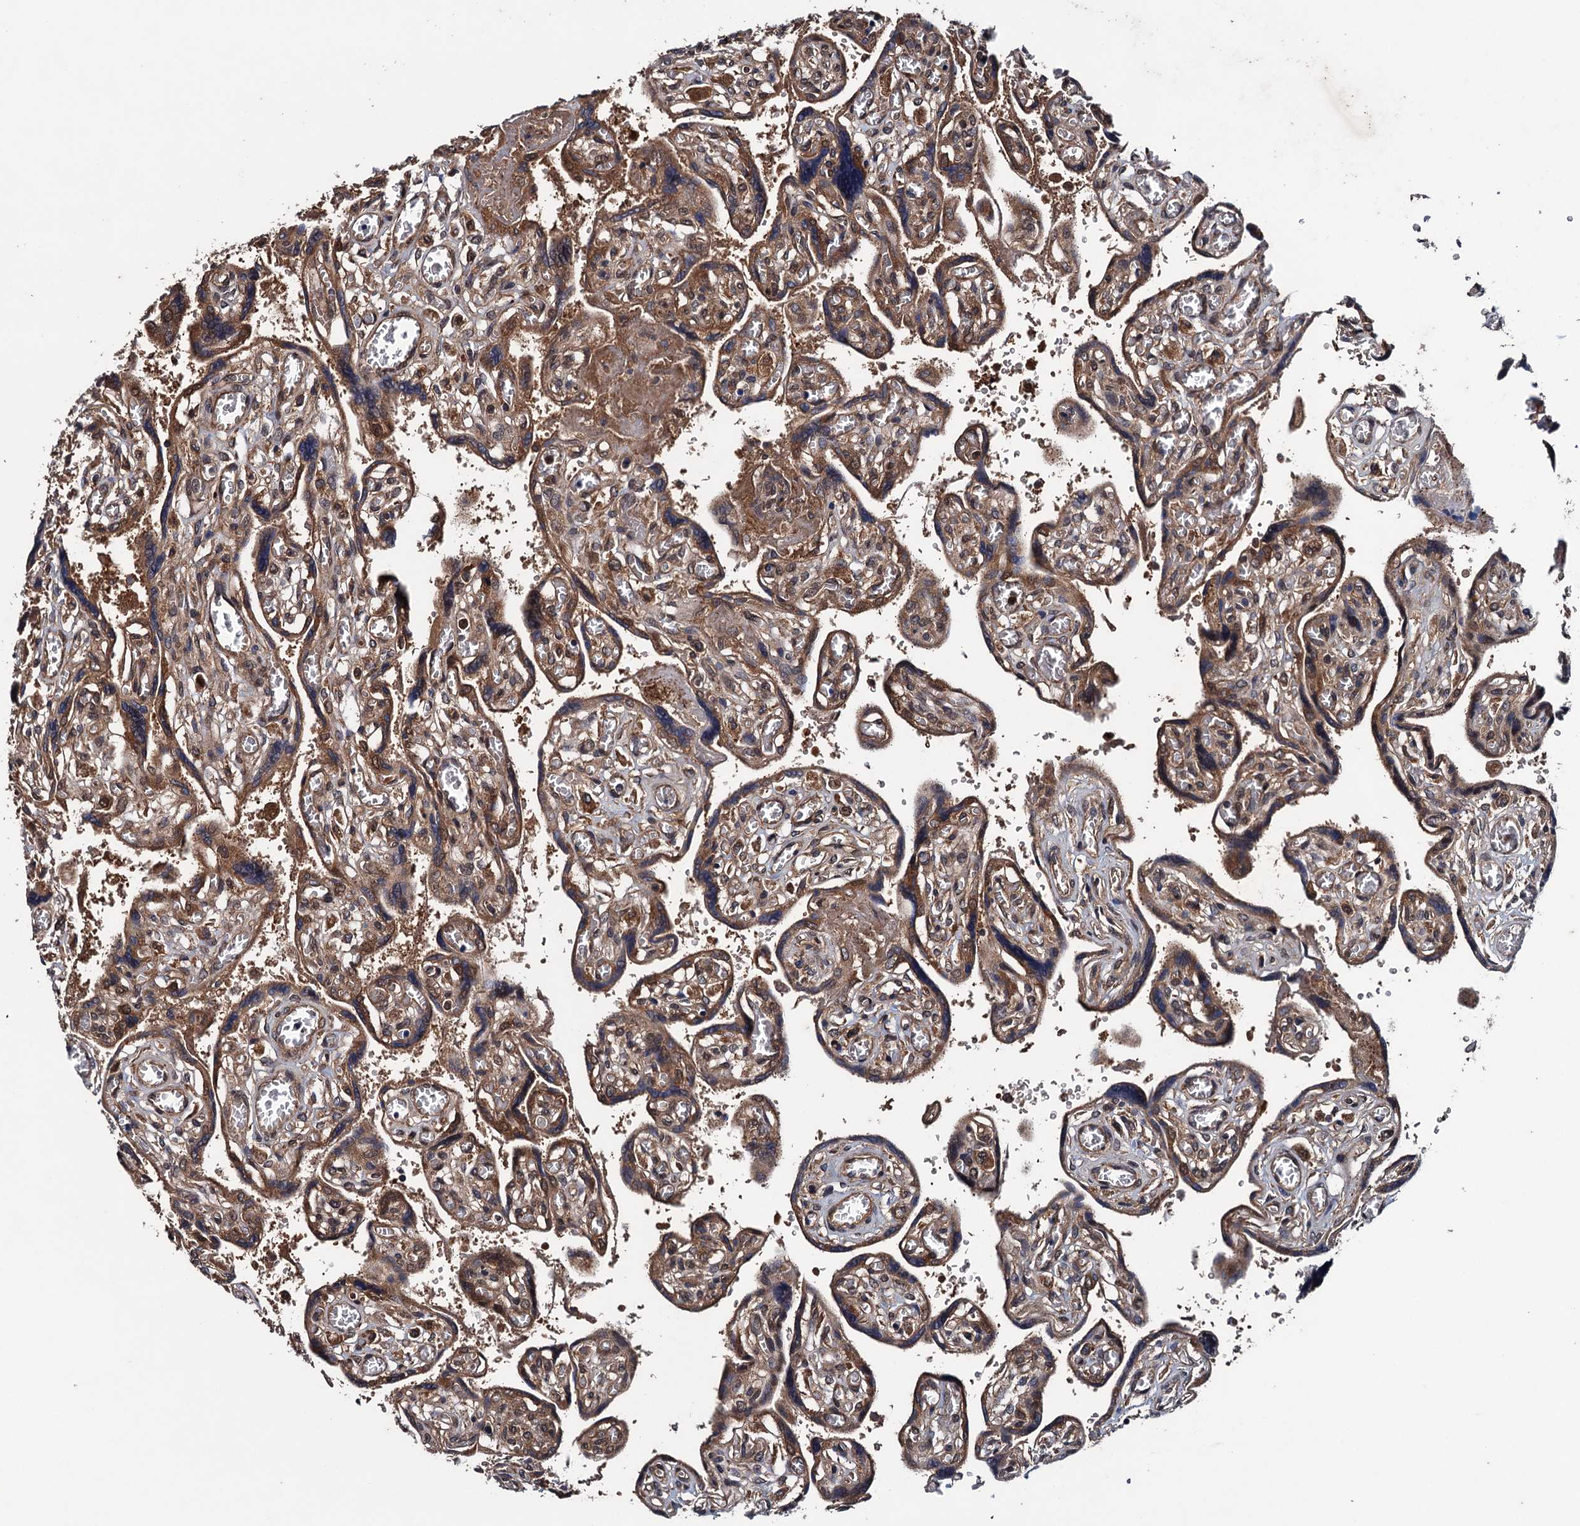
{"staining": {"intensity": "moderate", "quantity": ">75%", "location": "cytoplasmic/membranous"}, "tissue": "placenta", "cell_type": "Trophoblastic cells", "image_type": "normal", "snomed": [{"axis": "morphology", "description": "Normal tissue, NOS"}, {"axis": "topography", "description": "Placenta"}], "caption": "Immunohistochemistry (DAB (3,3'-diaminobenzidine)) staining of unremarkable human placenta displays moderate cytoplasmic/membranous protein expression in approximately >75% of trophoblastic cells.", "gene": "BLTP3B", "patient": {"sex": "female", "age": 39}}